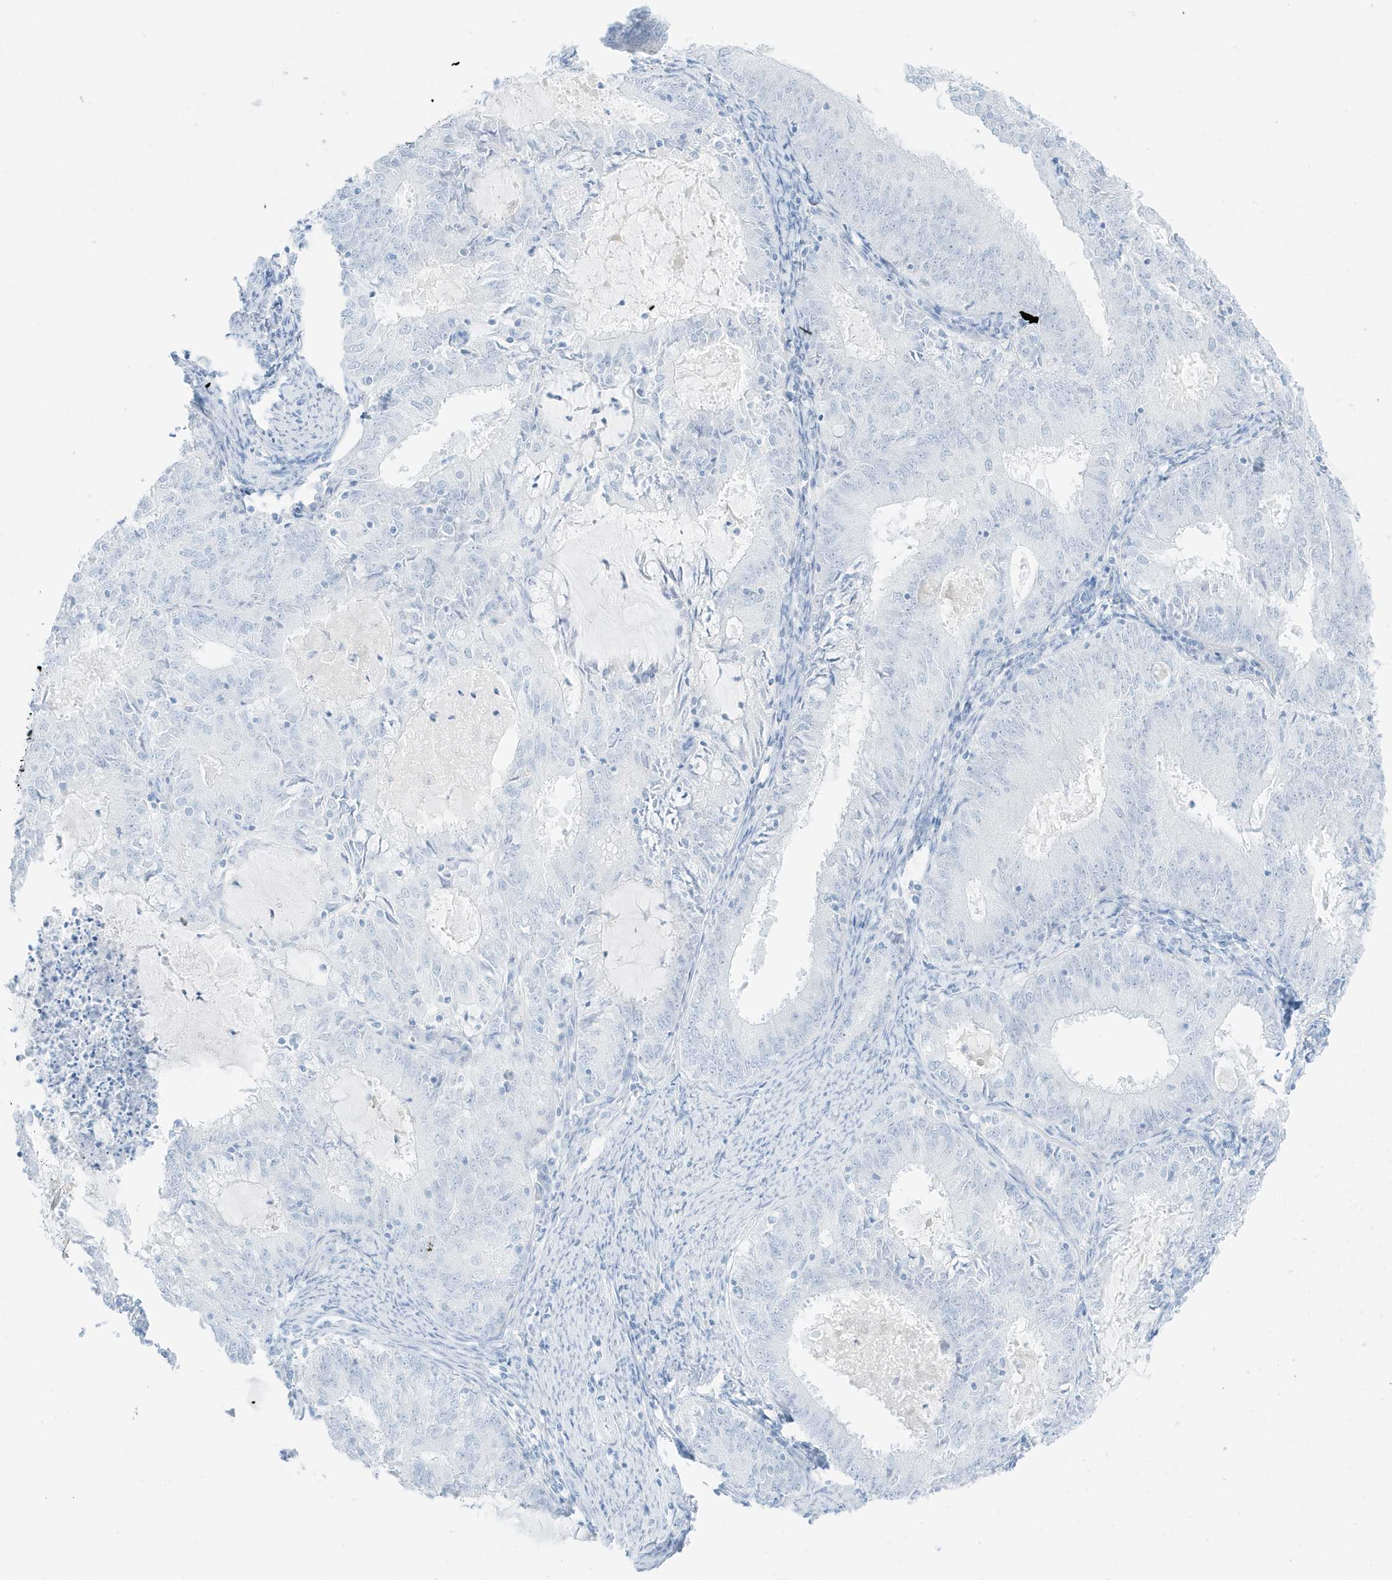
{"staining": {"intensity": "negative", "quantity": "none", "location": "none"}, "tissue": "endometrial cancer", "cell_type": "Tumor cells", "image_type": "cancer", "snomed": [{"axis": "morphology", "description": "Adenocarcinoma, NOS"}, {"axis": "topography", "description": "Endometrium"}], "caption": "IHC photomicrograph of endometrial adenocarcinoma stained for a protein (brown), which exhibits no positivity in tumor cells. The staining is performed using DAB brown chromogen with nuclei counter-stained in using hematoxylin.", "gene": "SLC22A13", "patient": {"sex": "female", "age": 57}}